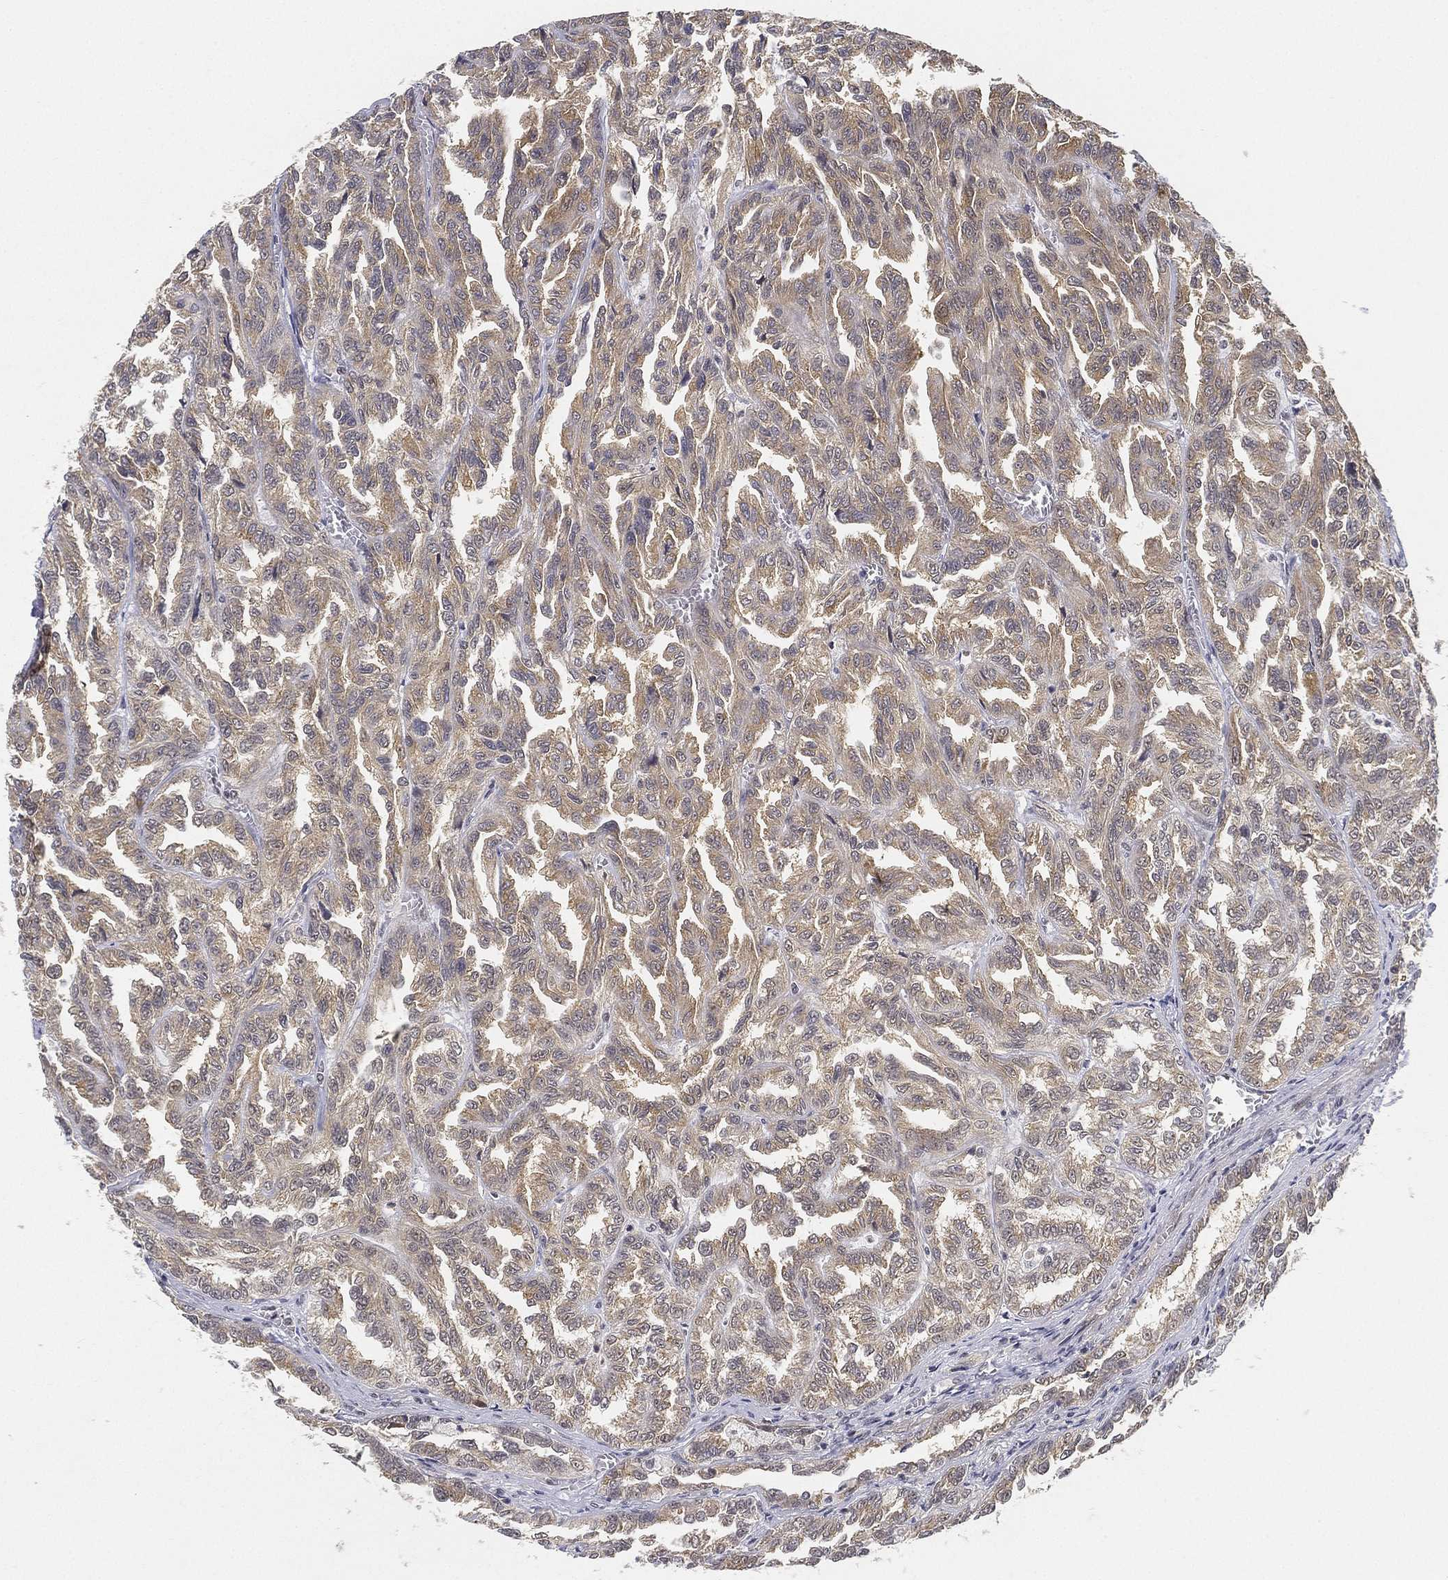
{"staining": {"intensity": "weak", "quantity": ">75%", "location": "cytoplasmic/membranous"}, "tissue": "renal cancer", "cell_type": "Tumor cells", "image_type": "cancer", "snomed": [{"axis": "morphology", "description": "Adenocarcinoma, NOS"}, {"axis": "topography", "description": "Kidney"}], "caption": "A low amount of weak cytoplasmic/membranous expression is appreciated in approximately >75% of tumor cells in renal adenocarcinoma tissue.", "gene": "PPP1R16B", "patient": {"sex": "male", "age": 79}}